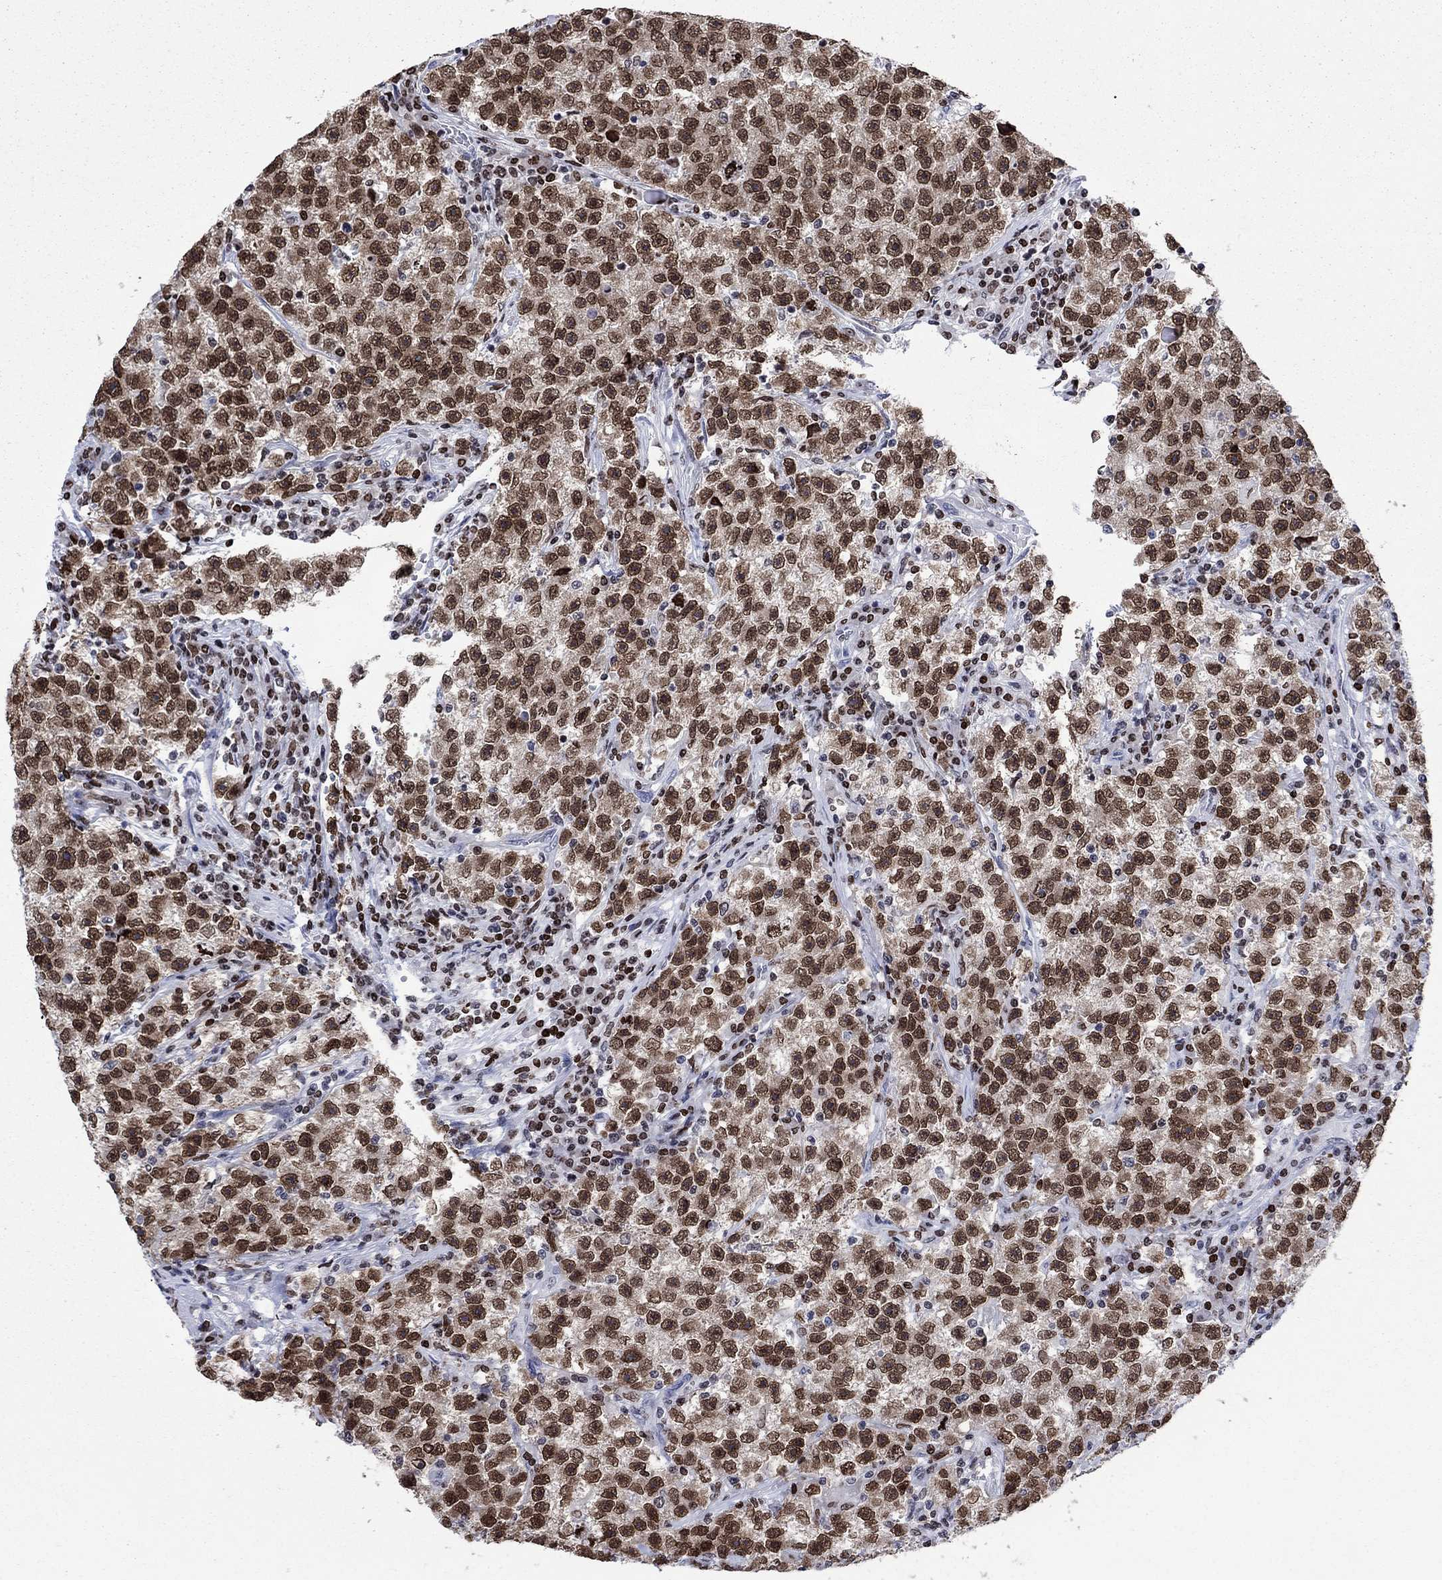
{"staining": {"intensity": "moderate", "quantity": ">75%", "location": "nuclear"}, "tissue": "testis cancer", "cell_type": "Tumor cells", "image_type": "cancer", "snomed": [{"axis": "morphology", "description": "Seminoma, NOS"}, {"axis": "topography", "description": "Testis"}], "caption": "Protein staining by immunohistochemistry displays moderate nuclear positivity in approximately >75% of tumor cells in seminoma (testis). (brown staining indicates protein expression, while blue staining denotes nuclei).", "gene": "HMGA1", "patient": {"sex": "male", "age": 22}}